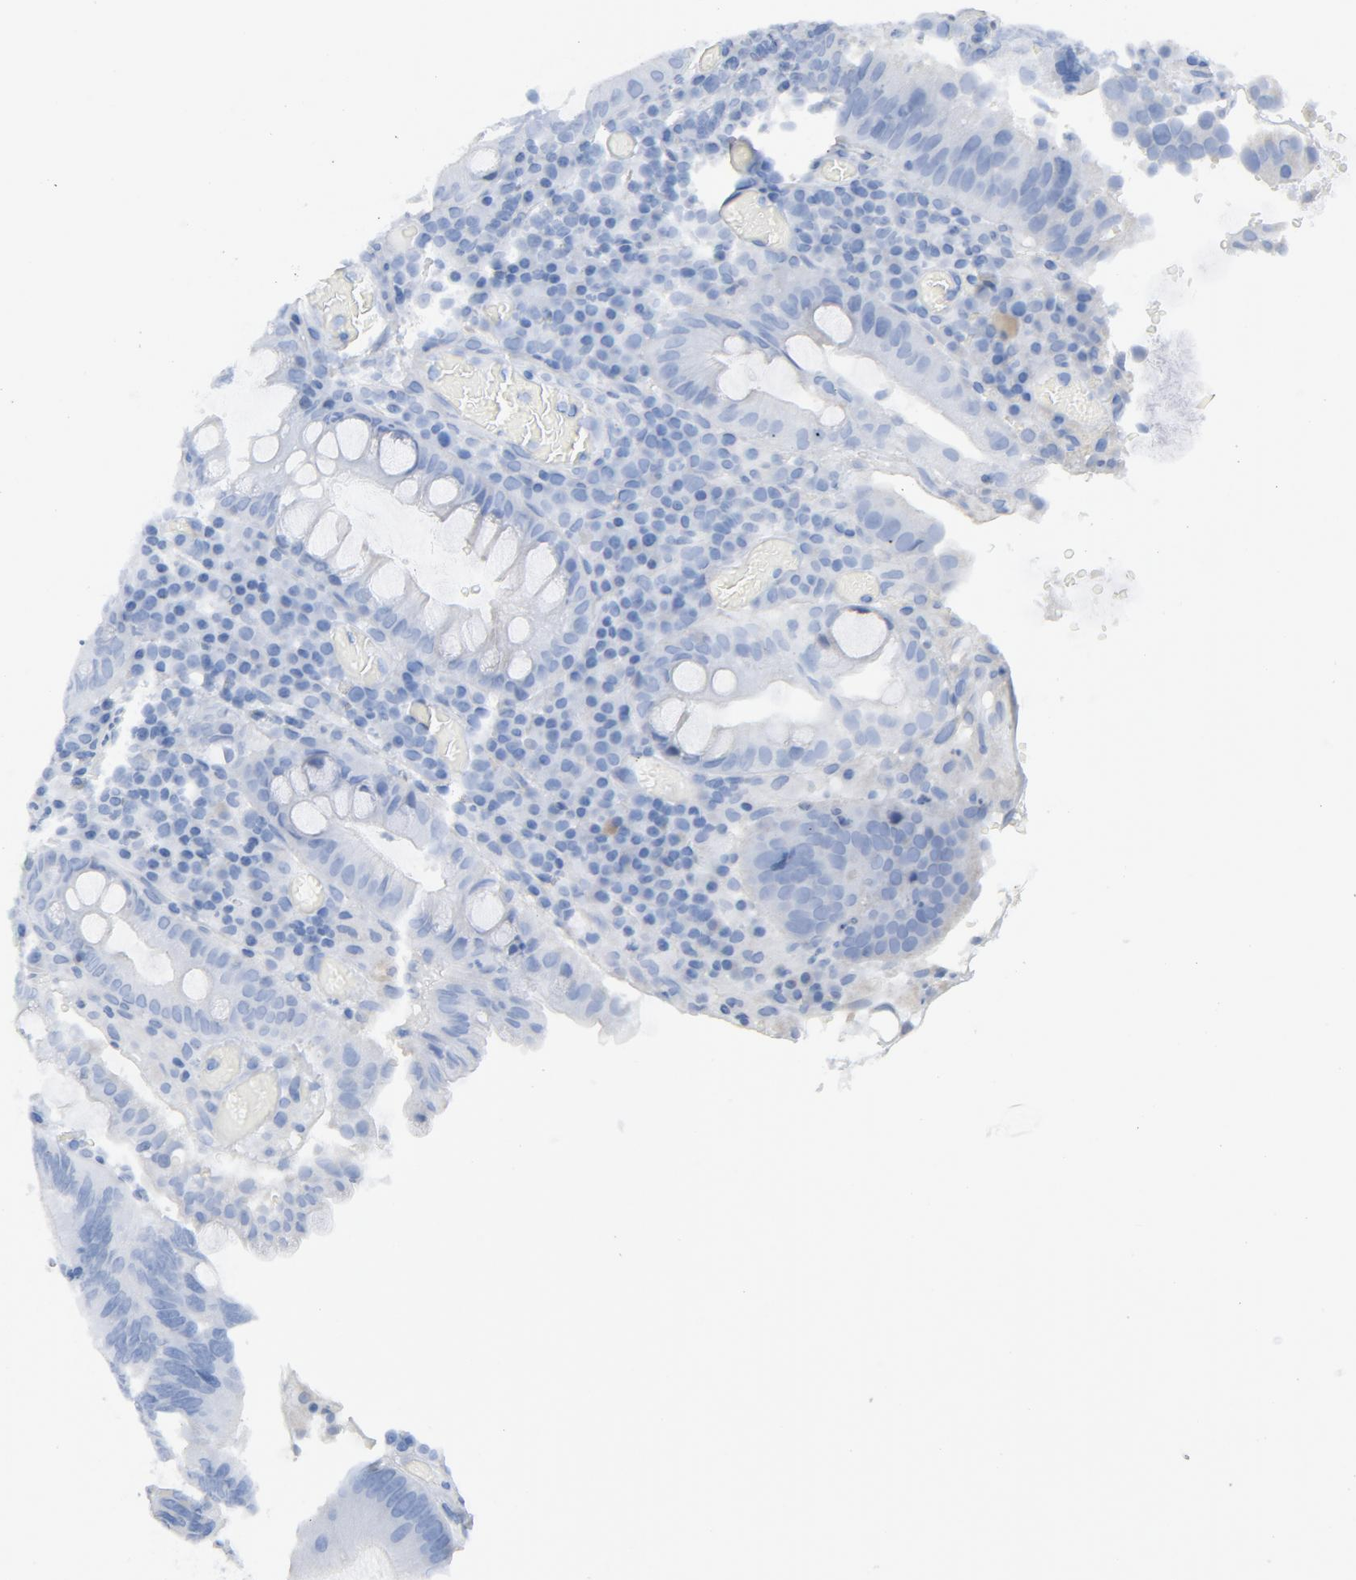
{"staining": {"intensity": "negative", "quantity": "none", "location": "none"}, "tissue": "colorectal cancer", "cell_type": "Tumor cells", "image_type": "cancer", "snomed": [{"axis": "morphology", "description": "Normal tissue, NOS"}, {"axis": "morphology", "description": "Adenocarcinoma, NOS"}, {"axis": "topography", "description": "Colon"}], "caption": "Immunohistochemistry of human colorectal adenocarcinoma exhibits no staining in tumor cells.", "gene": "C14orf119", "patient": {"sex": "female", "age": 78}}